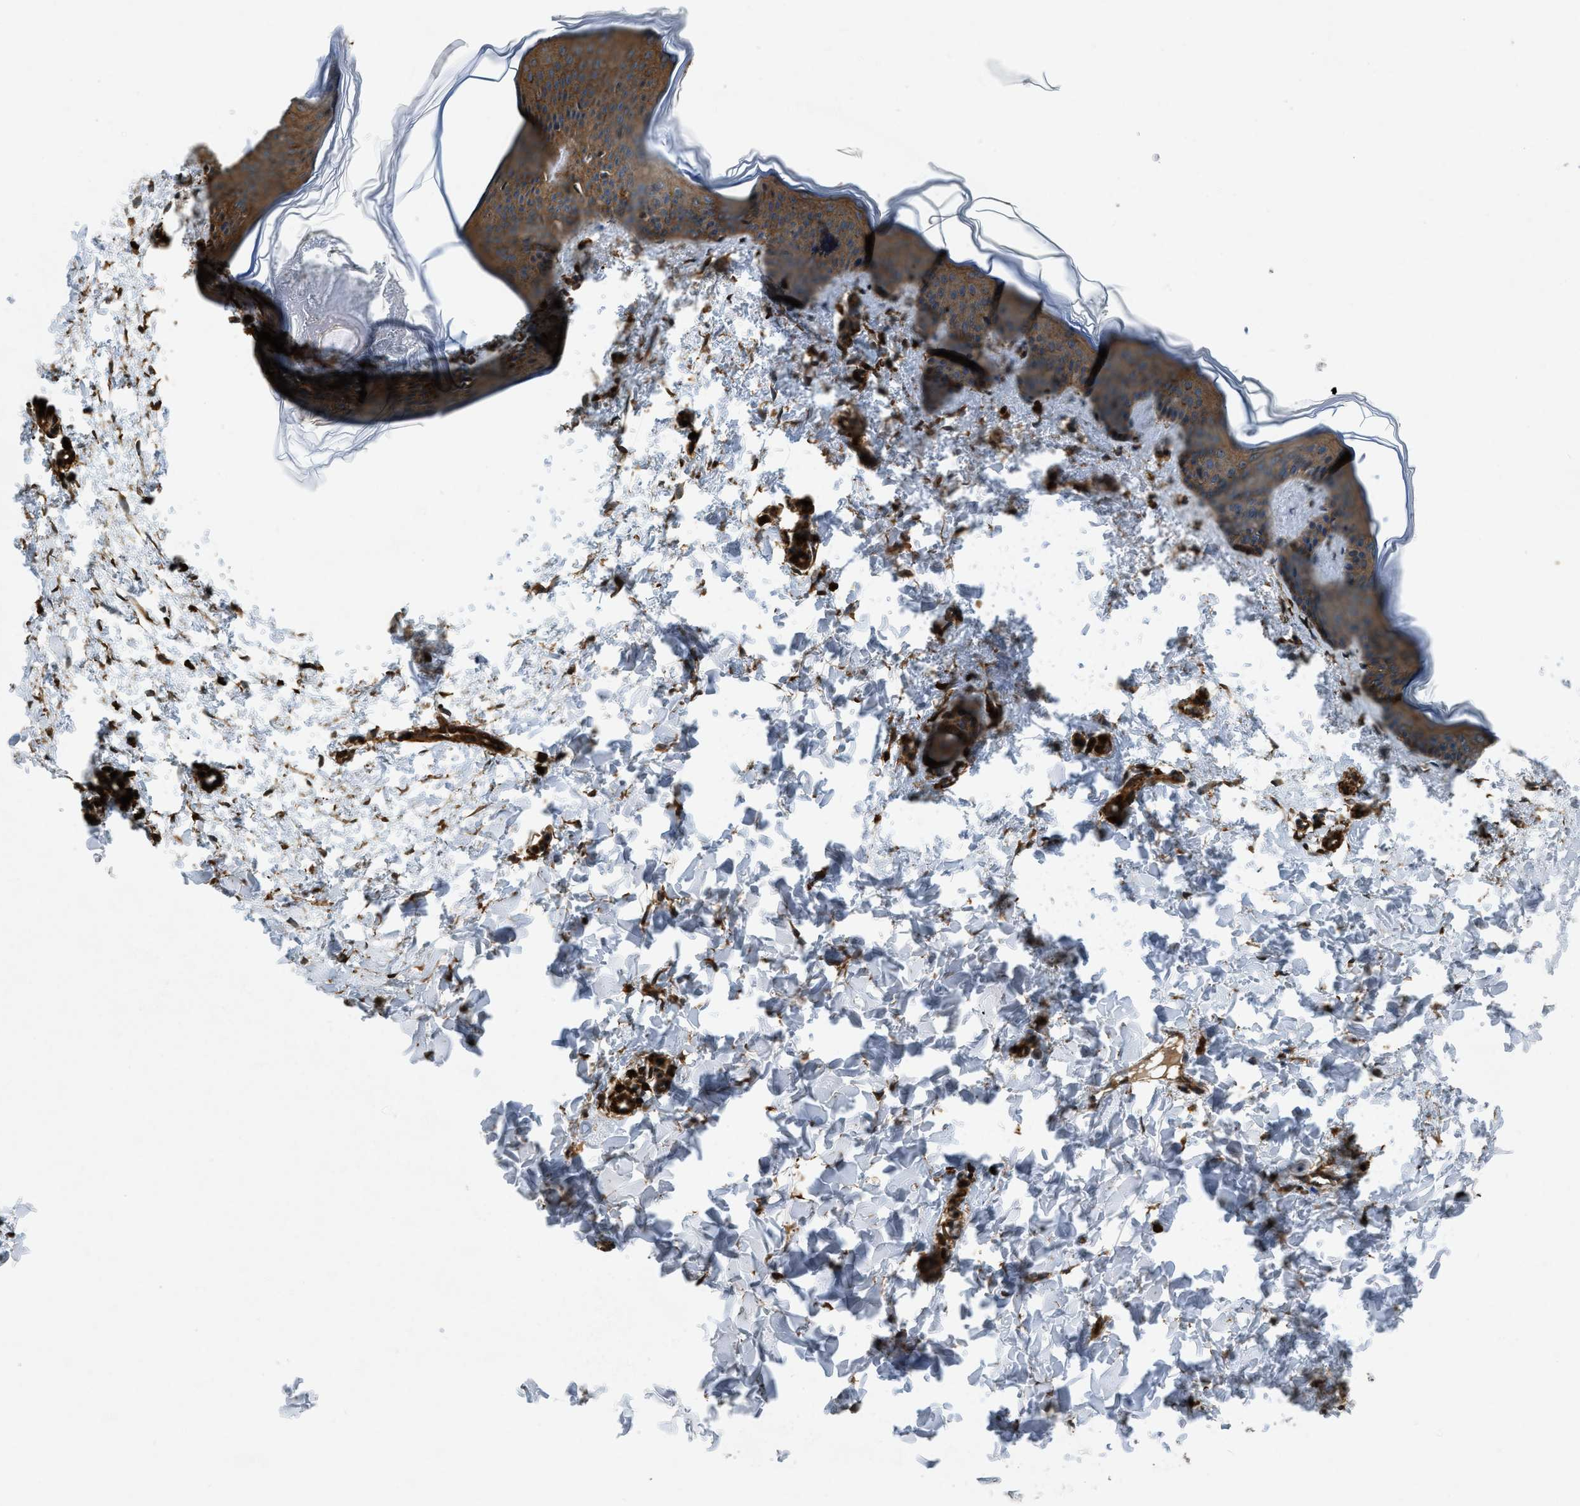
{"staining": {"intensity": "strong", "quantity": ">75%", "location": "cytoplasmic/membranous"}, "tissue": "skin", "cell_type": "Fibroblasts", "image_type": "normal", "snomed": [{"axis": "morphology", "description": "Normal tissue, NOS"}, {"axis": "topography", "description": "Skin"}], "caption": "Fibroblasts show high levels of strong cytoplasmic/membranous positivity in about >75% of cells in normal skin. (Stains: DAB (3,3'-diaminobenzidine) in brown, nuclei in blue, Microscopy: brightfield microscopy at high magnification).", "gene": "YARS1", "patient": {"sex": "female", "age": 17}}